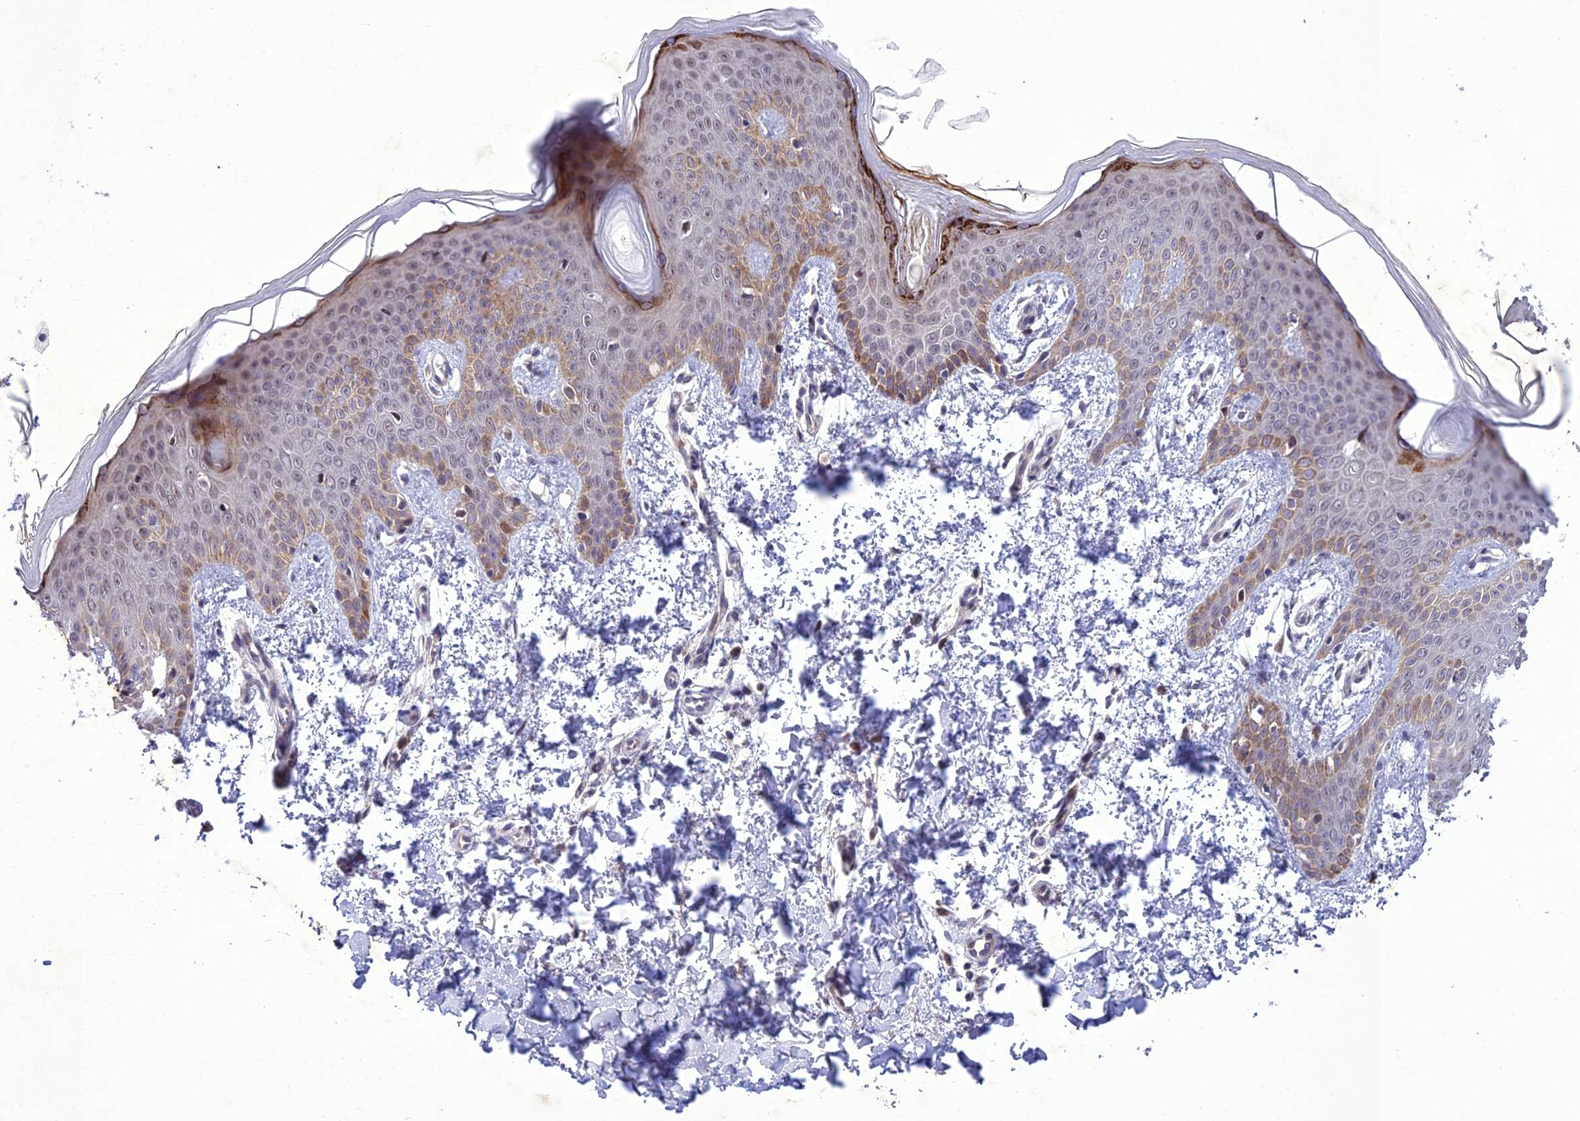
{"staining": {"intensity": "weak", "quantity": "<25%", "location": "cytoplasmic/membranous"}, "tissue": "skin", "cell_type": "Fibroblasts", "image_type": "normal", "snomed": [{"axis": "morphology", "description": "Normal tissue, NOS"}, {"axis": "topography", "description": "Skin"}], "caption": "This image is of normal skin stained with immunohistochemistry (IHC) to label a protein in brown with the nuclei are counter-stained blue. There is no staining in fibroblasts. (Immunohistochemistry, brightfield microscopy, high magnification).", "gene": "ANKRD52", "patient": {"sex": "male", "age": 36}}